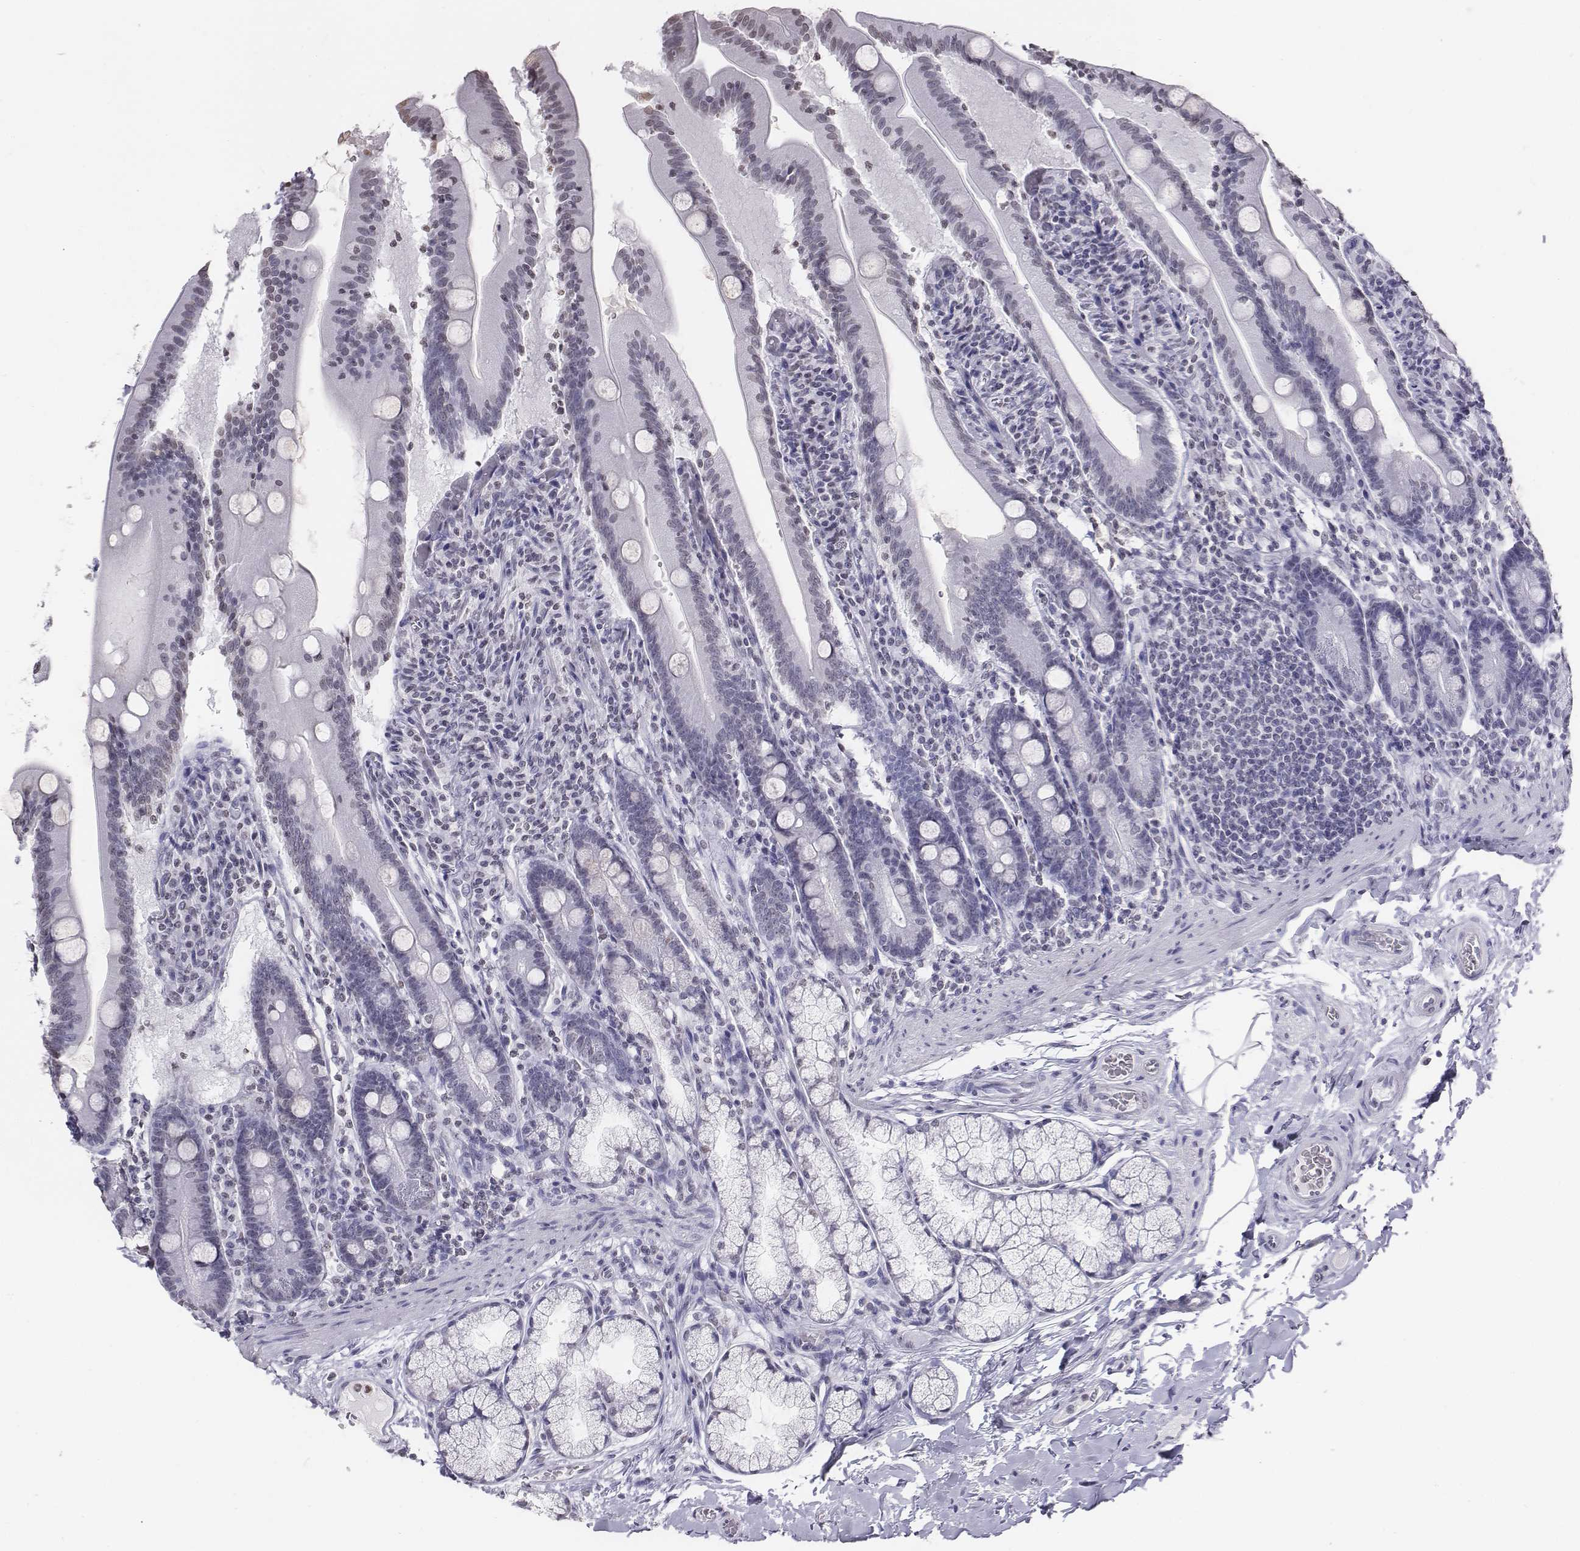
{"staining": {"intensity": "negative", "quantity": "none", "location": "none"}, "tissue": "small intestine", "cell_type": "Glandular cells", "image_type": "normal", "snomed": [{"axis": "morphology", "description": "Normal tissue, NOS"}, {"axis": "topography", "description": "Small intestine"}], "caption": "Image shows no protein positivity in glandular cells of benign small intestine.", "gene": "BARHL1", "patient": {"sex": "male", "age": 37}}